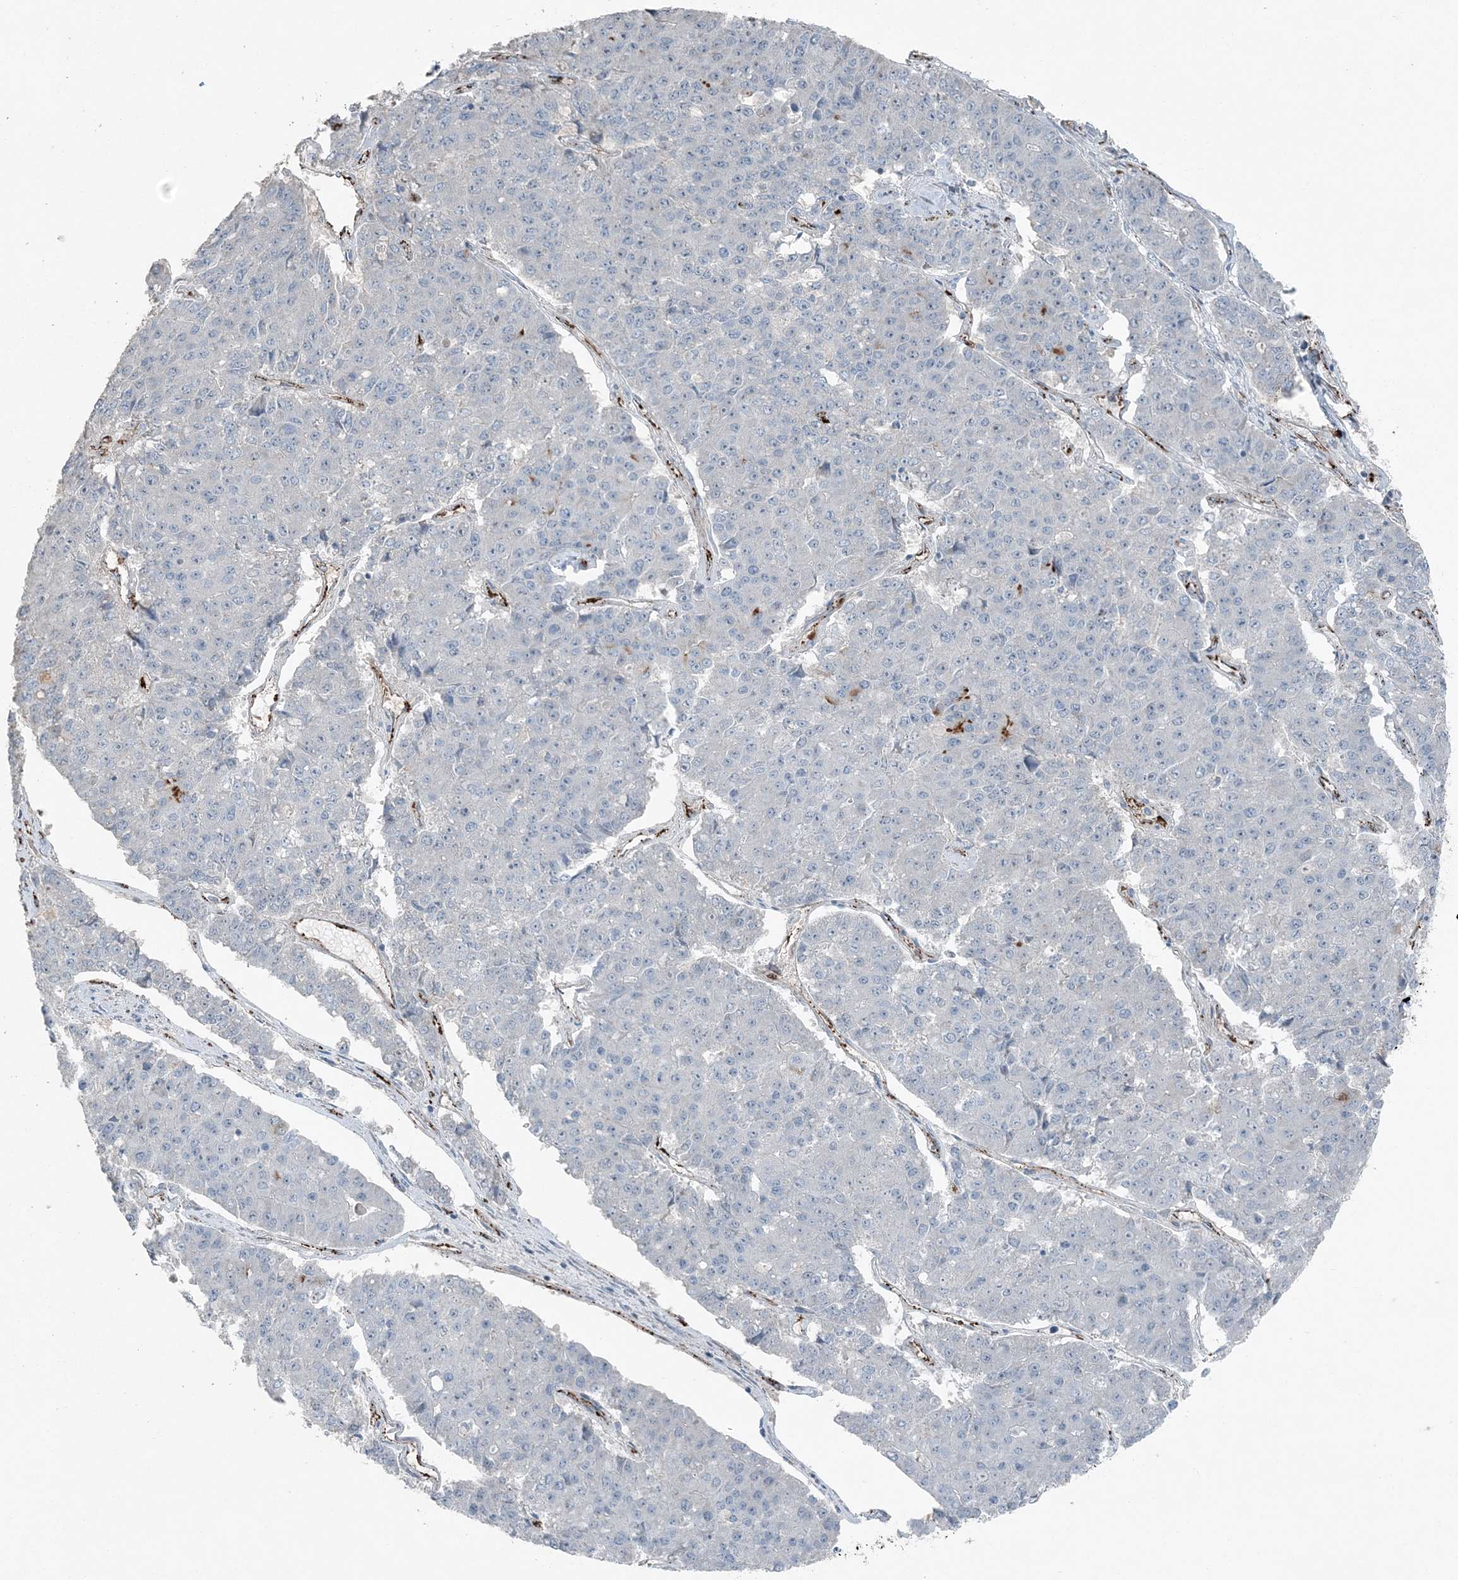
{"staining": {"intensity": "negative", "quantity": "none", "location": "none"}, "tissue": "pancreatic cancer", "cell_type": "Tumor cells", "image_type": "cancer", "snomed": [{"axis": "morphology", "description": "Adenocarcinoma, NOS"}, {"axis": "topography", "description": "Pancreas"}], "caption": "Image shows no protein staining in tumor cells of pancreatic cancer (adenocarcinoma) tissue.", "gene": "ELOVL7", "patient": {"sex": "male", "age": 50}}